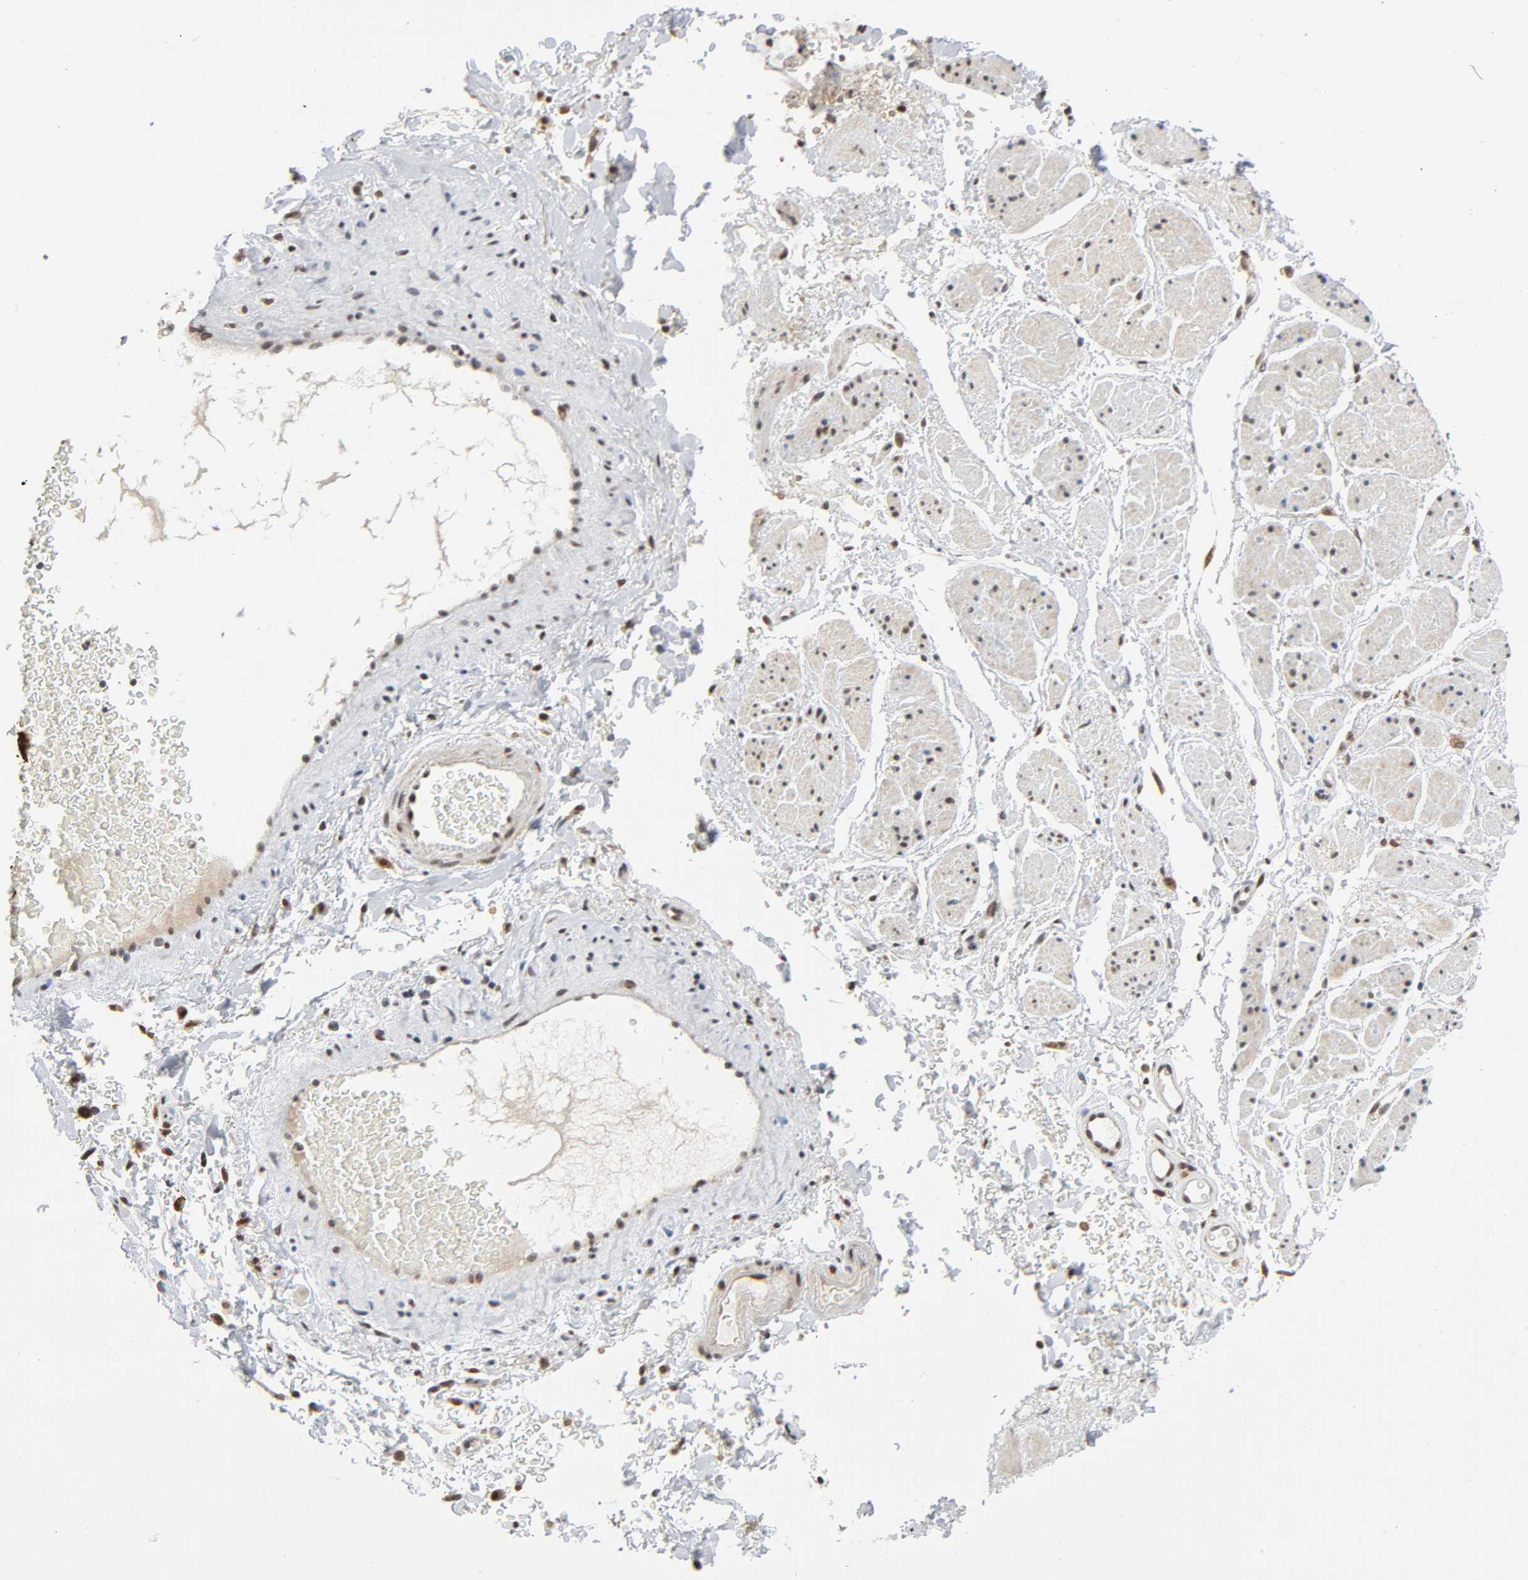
{"staining": {"intensity": "weak", "quantity": "25%-75%", "location": "cytoplasmic/membranous"}, "tissue": "adipose tissue", "cell_type": "Adipocytes", "image_type": "normal", "snomed": [{"axis": "morphology", "description": "Normal tissue, NOS"}, {"axis": "topography", "description": "Soft tissue"}, {"axis": "topography", "description": "Peripheral nerve tissue"}], "caption": "Adipose tissue stained with a brown dye reveals weak cytoplasmic/membranous positive positivity in approximately 25%-75% of adipocytes.", "gene": "KAT2B", "patient": {"sex": "female", "age": 71}}